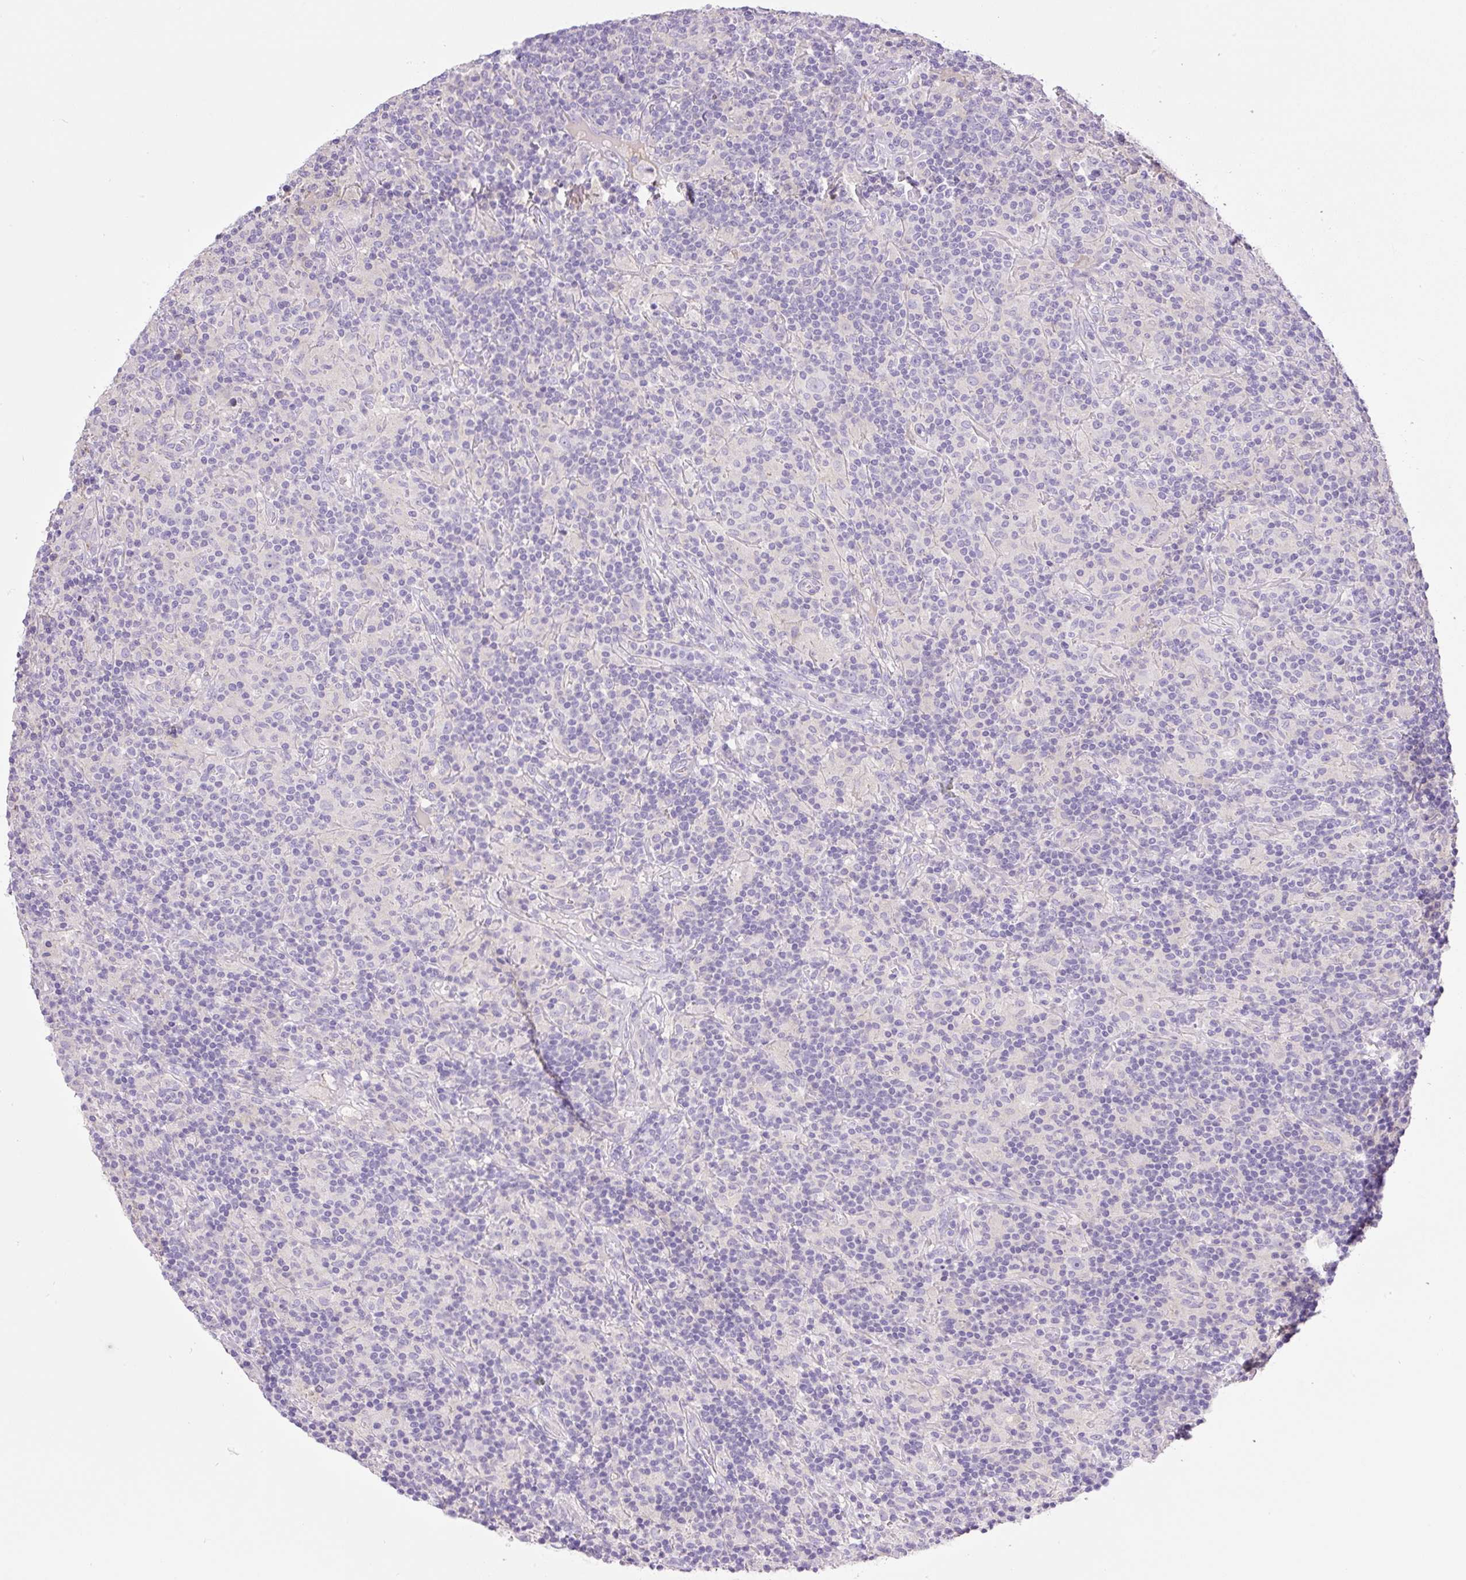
{"staining": {"intensity": "negative", "quantity": "none", "location": "none"}, "tissue": "lymphoma", "cell_type": "Tumor cells", "image_type": "cancer", "snomed": [{"axis": "morphology", "description": "Hodgkin's disease, NOS"}, {"axis": "topography", "description": "Lymph node"}], "caption": "Hodgkin's disease was stained to show a protein in brown. There is no significant positivity in tumor cells. (Brightfield microscopy of DAB immunohistochemistry at high magnification).", "gene": "TDRD15", "patient": {"sex": "male", "age": 70}}